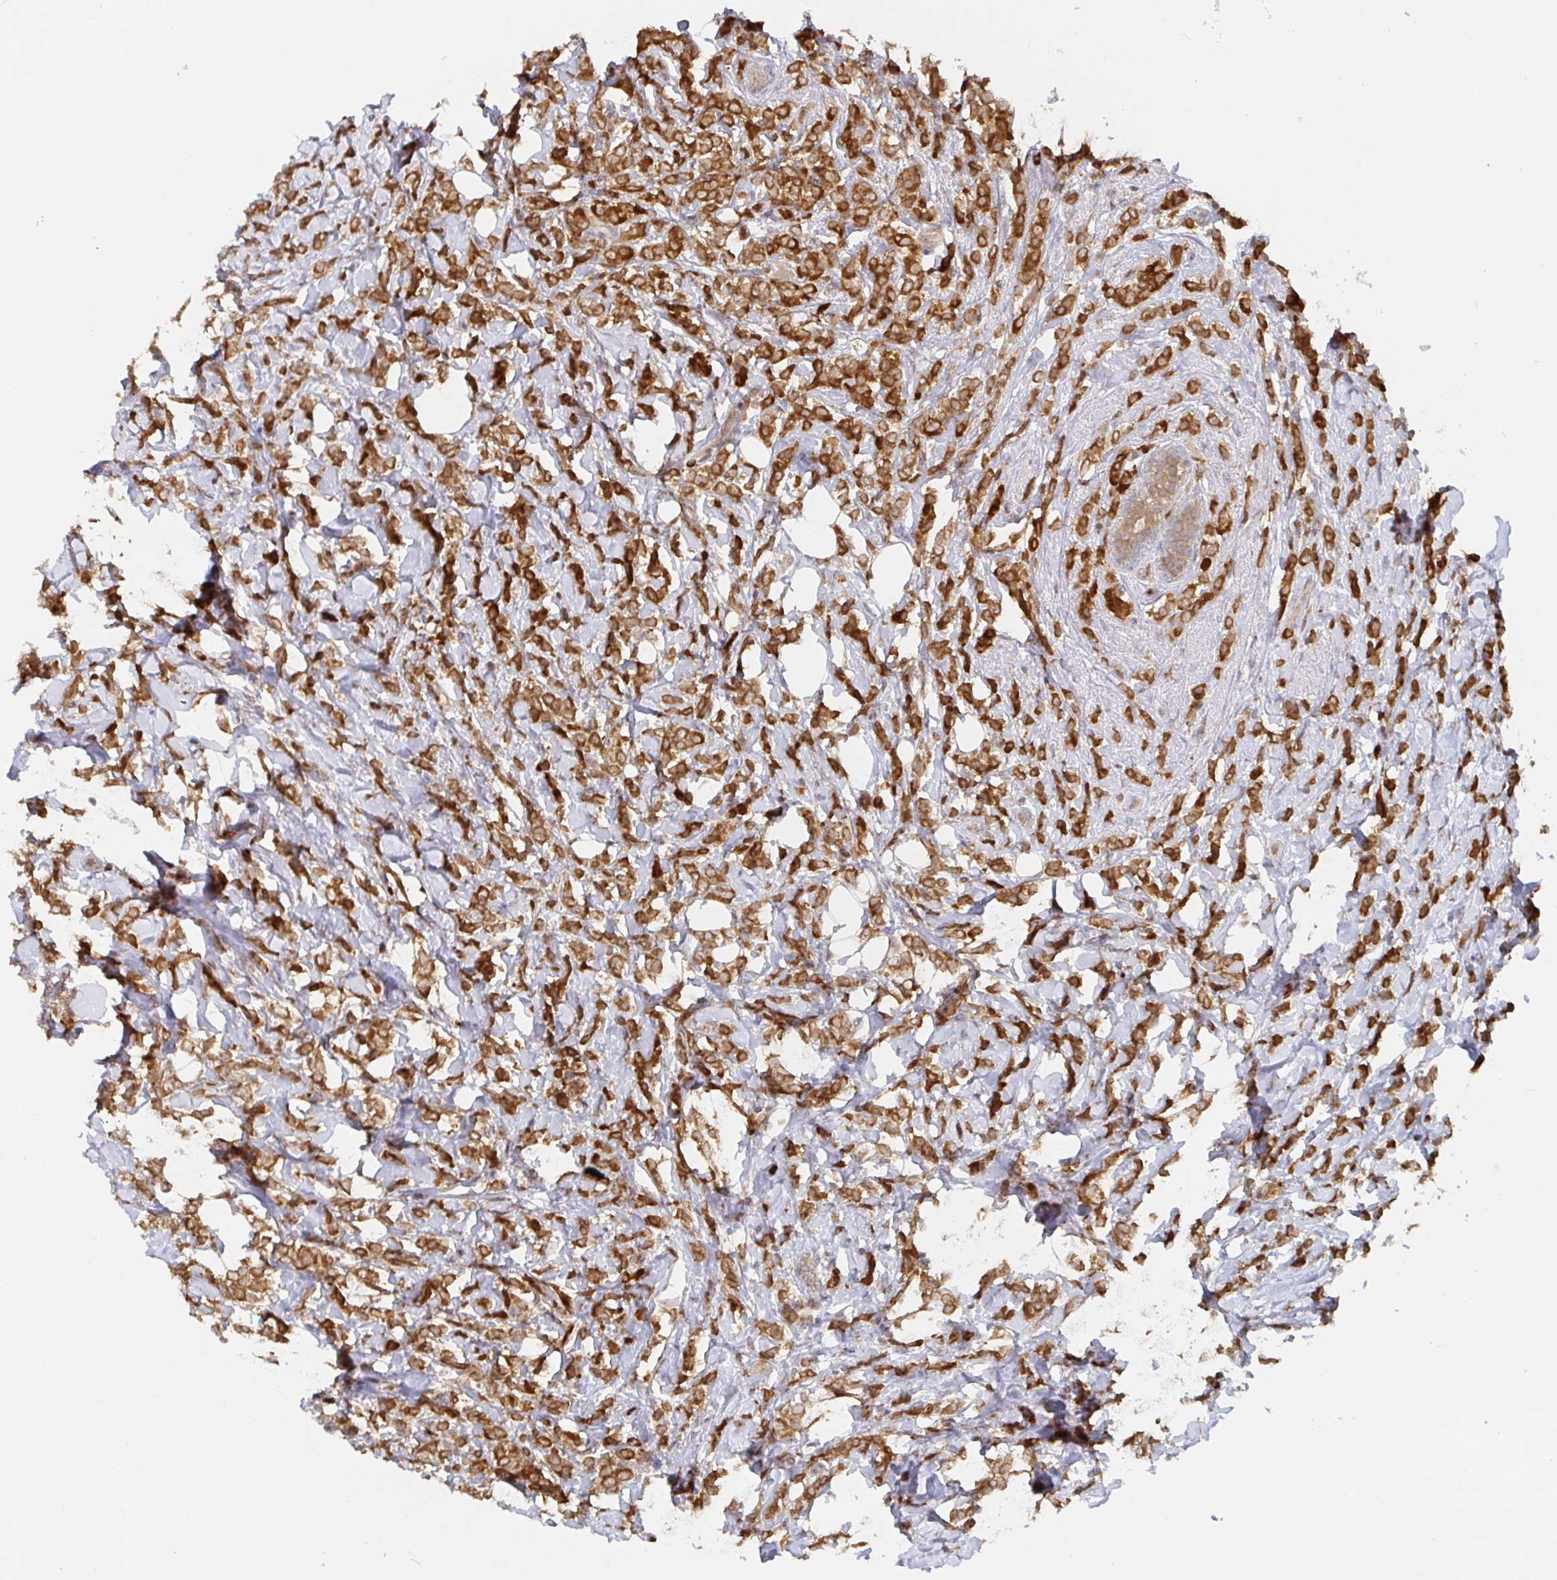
{"staining": {"intensity": "strong", "quantity": ">75%", "location": "cytoplasmic/membranous"}, "tissue": "breast cancer", "cell_type": "Tumor cells", "image_type": "cancer", "snomed": [{"axis": "morphology", "description": "Lobular carcinoma"}, {"axis": "topography", "description": "Breast"}], "caption": "The image demonstrates immunohistochemical staining of breast cancer. There is strong cytoplasmic/membranous positivity is appreciated in about >75% of tumor cells. (Stains: DAB (3,3'-diaminobenzidine) in brown, nuclei in blue, Microscopy: brightfield microscopy at high magnification).", "gene": "ALG1", "patient": {"sex": "female", "age": 49}}